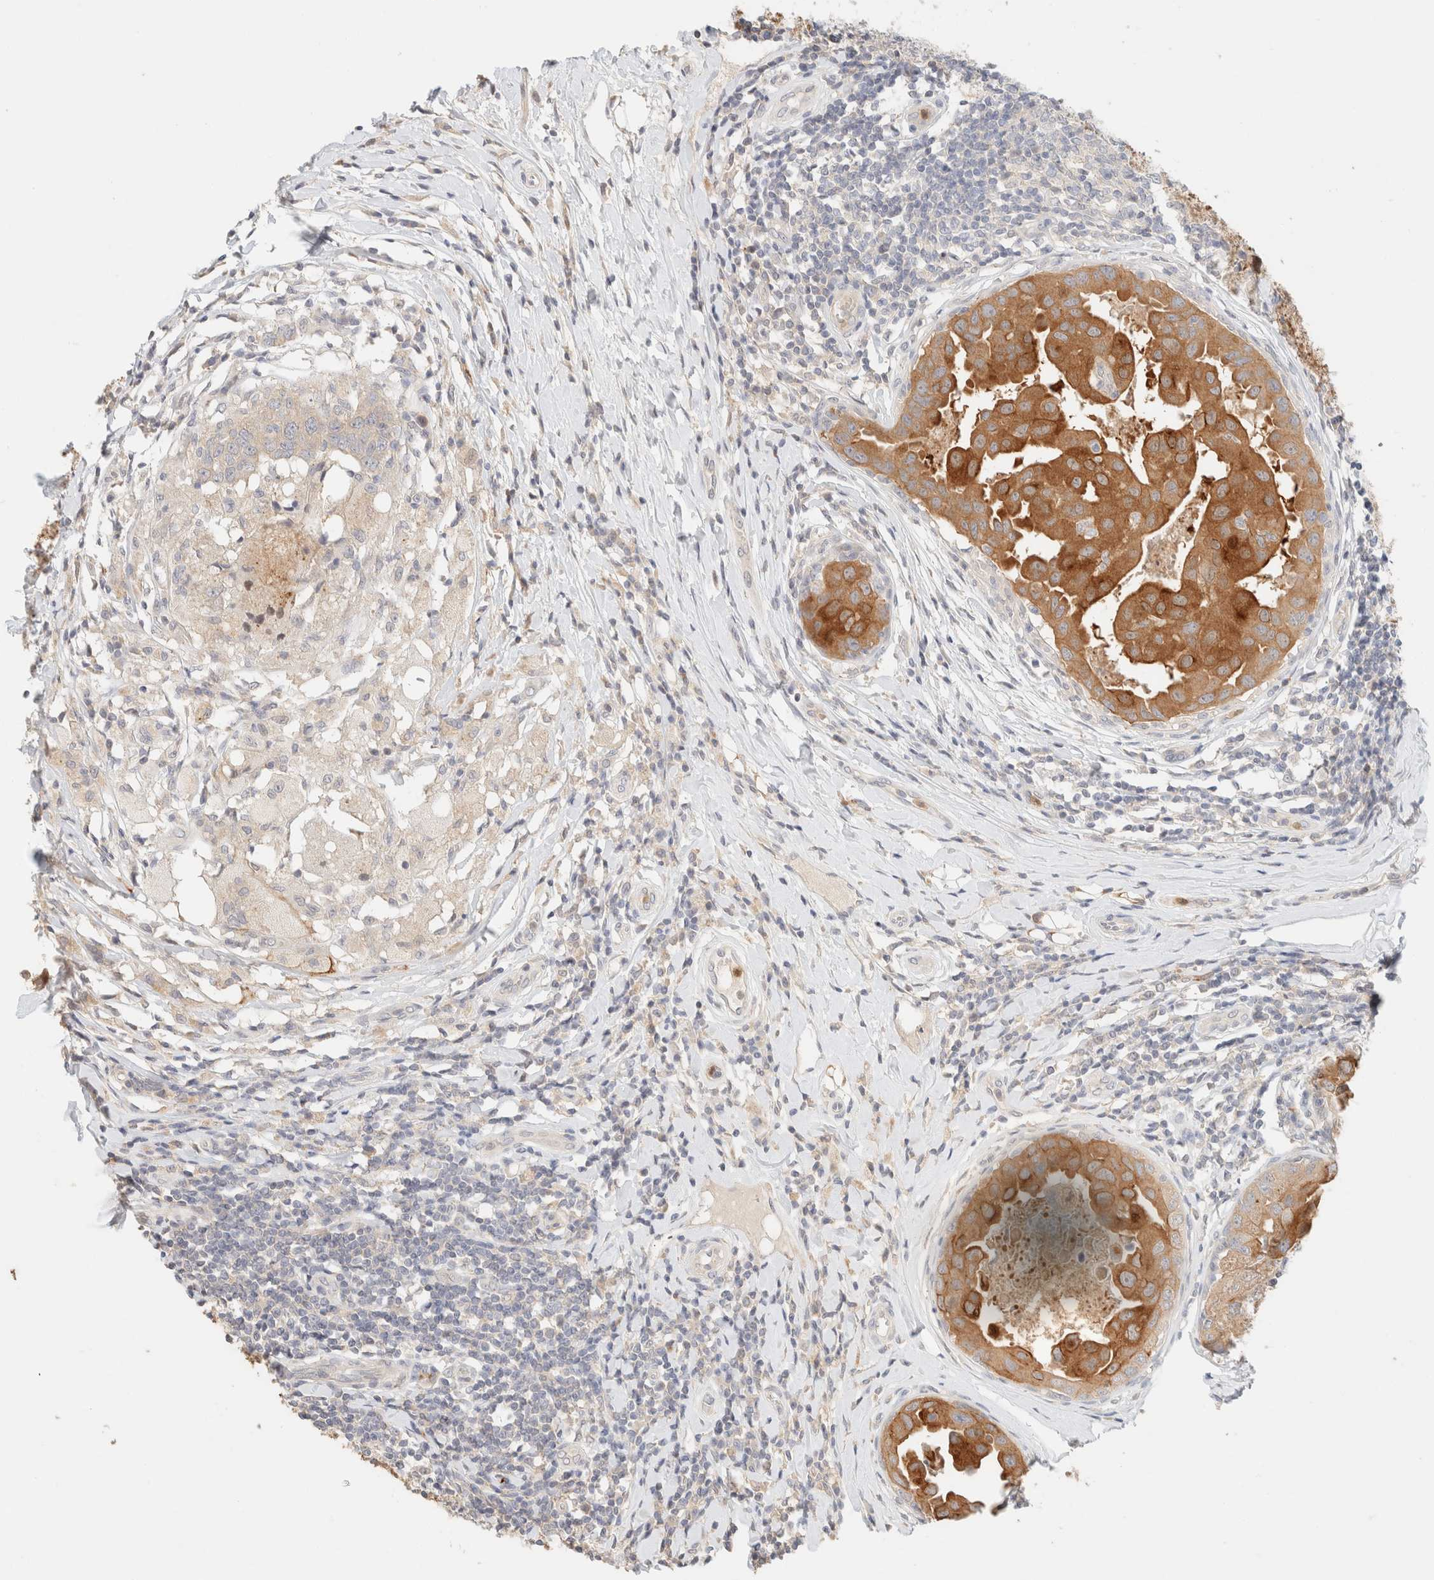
{"staining": {"intensity": "moderate", "quantity": ">75%", "location": "cytoplasmic/membranous"}, "tissue": "breast cancer", "cell_type": "Tumor cells", "image_type": "cancer", "snomed": [{"axis": "morphology", "description": "Duct carcinoma"}, {"axis": "topography", "description": "Breast"}], "caption": "Immunohistochemical staining of human breast invasive ductal carcinoma reveals medium levels of moderate cytoplasmic/membranous positivity in approximately >75% of tumor cells.", "gene": "SGSM2", "patient": {"sex": "female", "age": 27}}